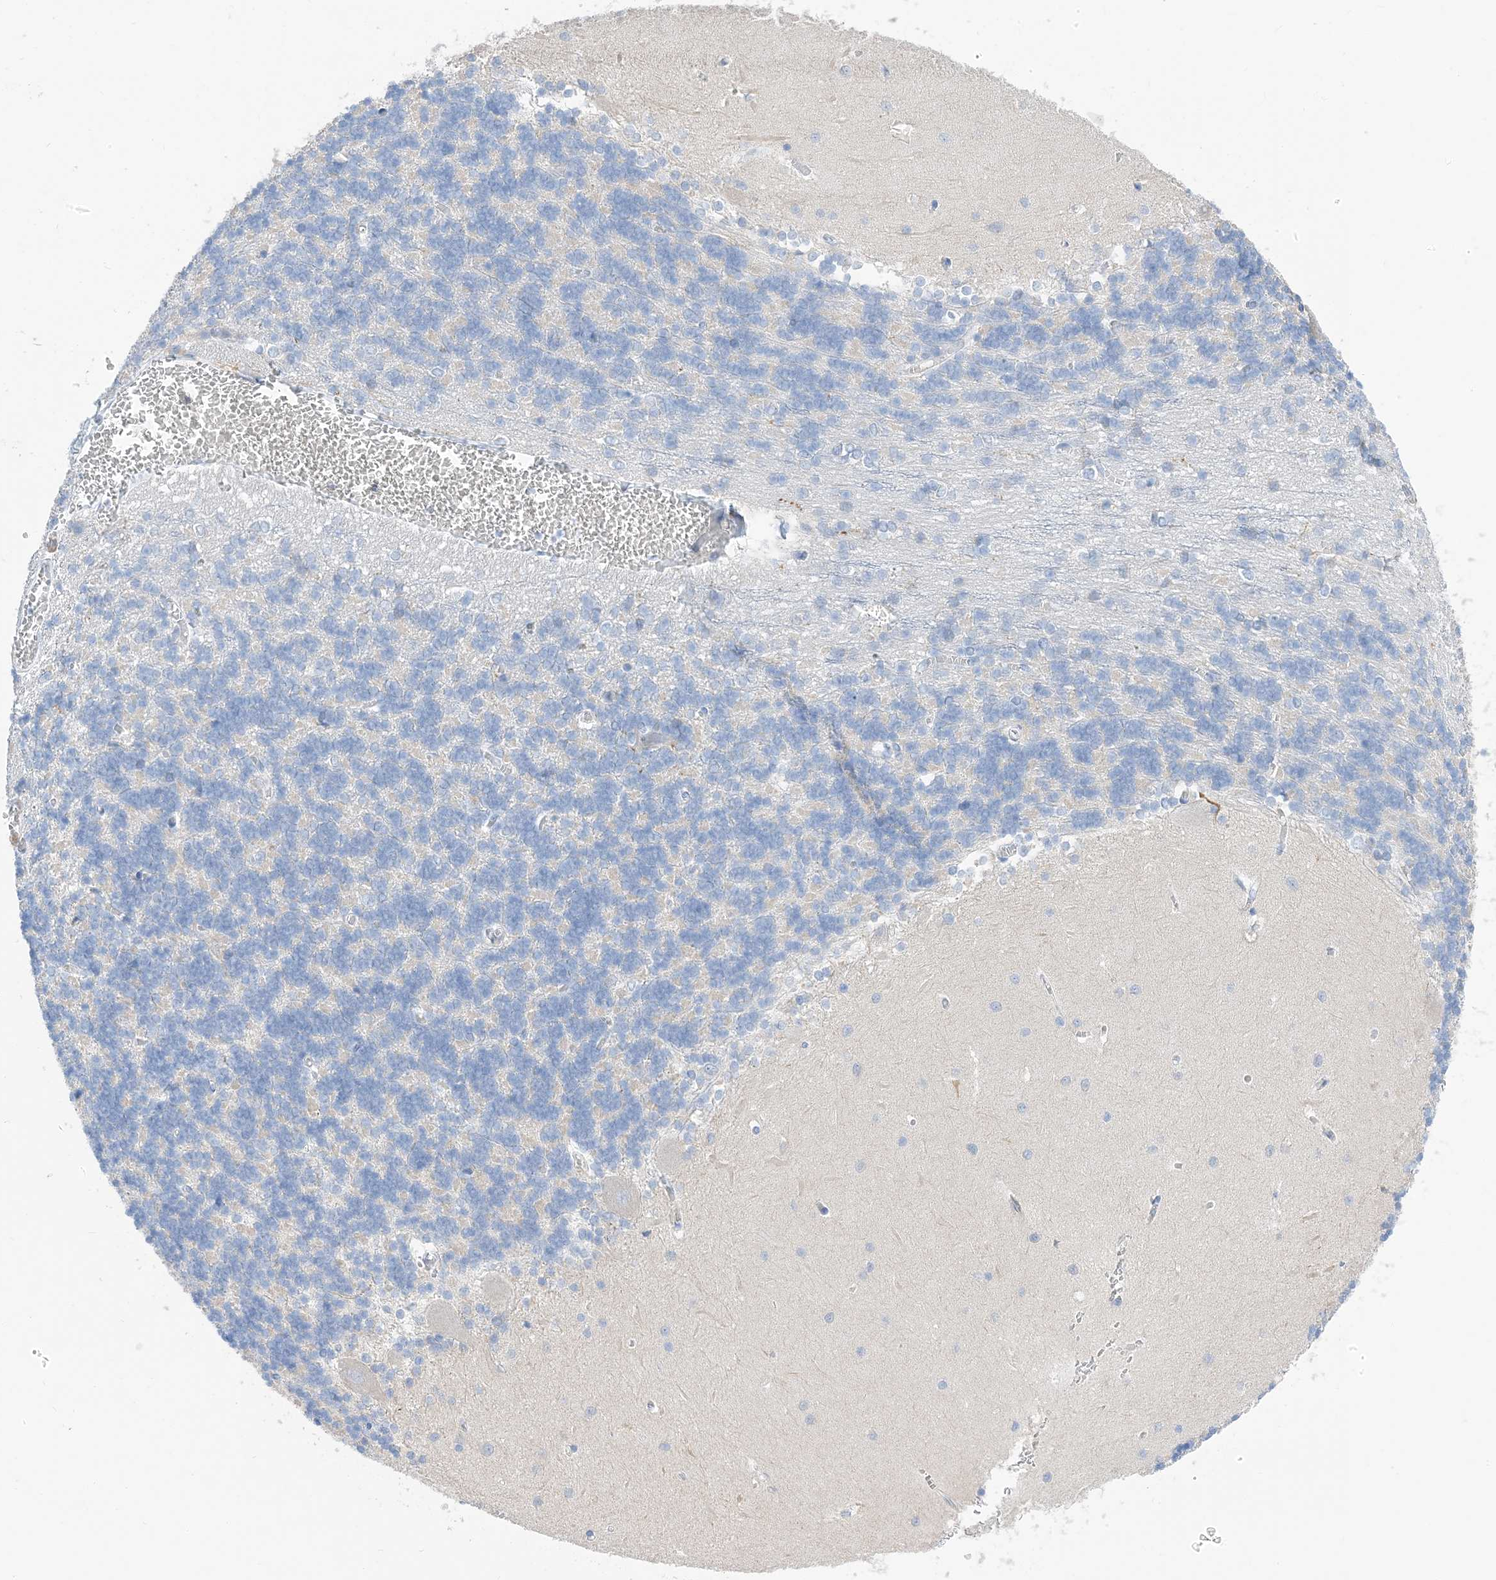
{"staining": {"intensity": "negative", "quantity": "none", "location": "none"}, "tissue": "cerebellum", "cell_type": "Cells in granular layer", "image_type": "normal", "snomed": [{"axis": "morphology", "description": "Normal tissue, NOS"}, {"axis": "topography", "description": "Cerebellum"}], "caption": "Cerebellum was stained to show a protein in brown. There is no significant positivity in cells in granular layer. The staining is performed using DAB brown chromogen with nuclei counter-stained in using hematoxylin.", "gene": "DPH3", "patient": {"sex": "male", "age": 37}}